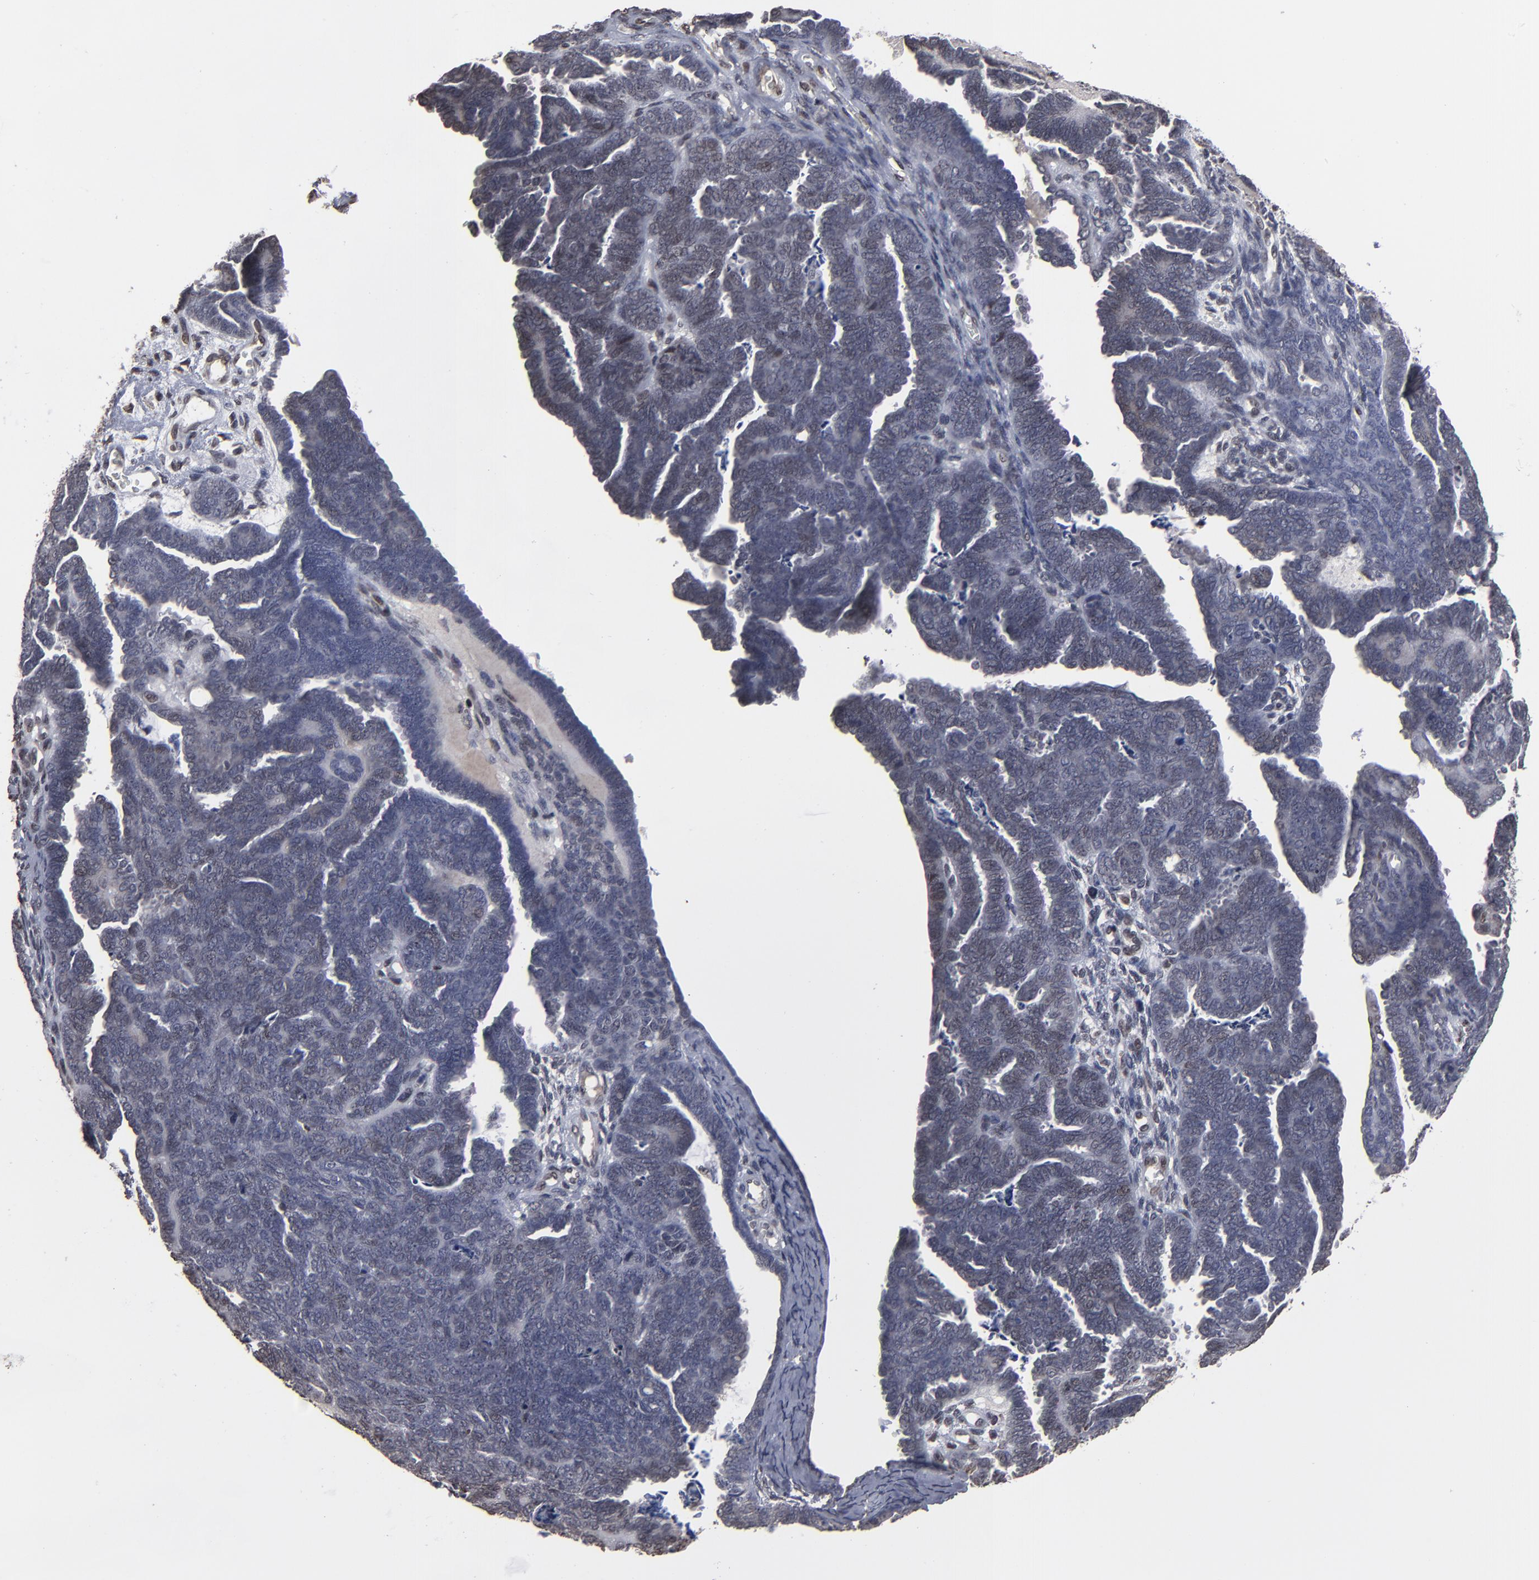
{"staining": {"intensity": "weak", "quantity": "25%-75%", "location": "cytoplasmic/membranous,nuclear"}, "tissue": "endometrial cancer", "cell_type": "Tumor cells", "image_type": "cancer", "snomed": [{"axis": "morphology", "description": "Neoplasm, malignant, NOS"}, {"axis": "topography", "description": "Endometrium"}], "caption": "This is a photomicrograph of immunohistochemistry staining of endometrial cancer, which shows weak expression in the cytoplasmic/membranous and nuclear of tumor cells.", "gene": "BAZ1A", "patient": {"sex": "female", "age": 74}}